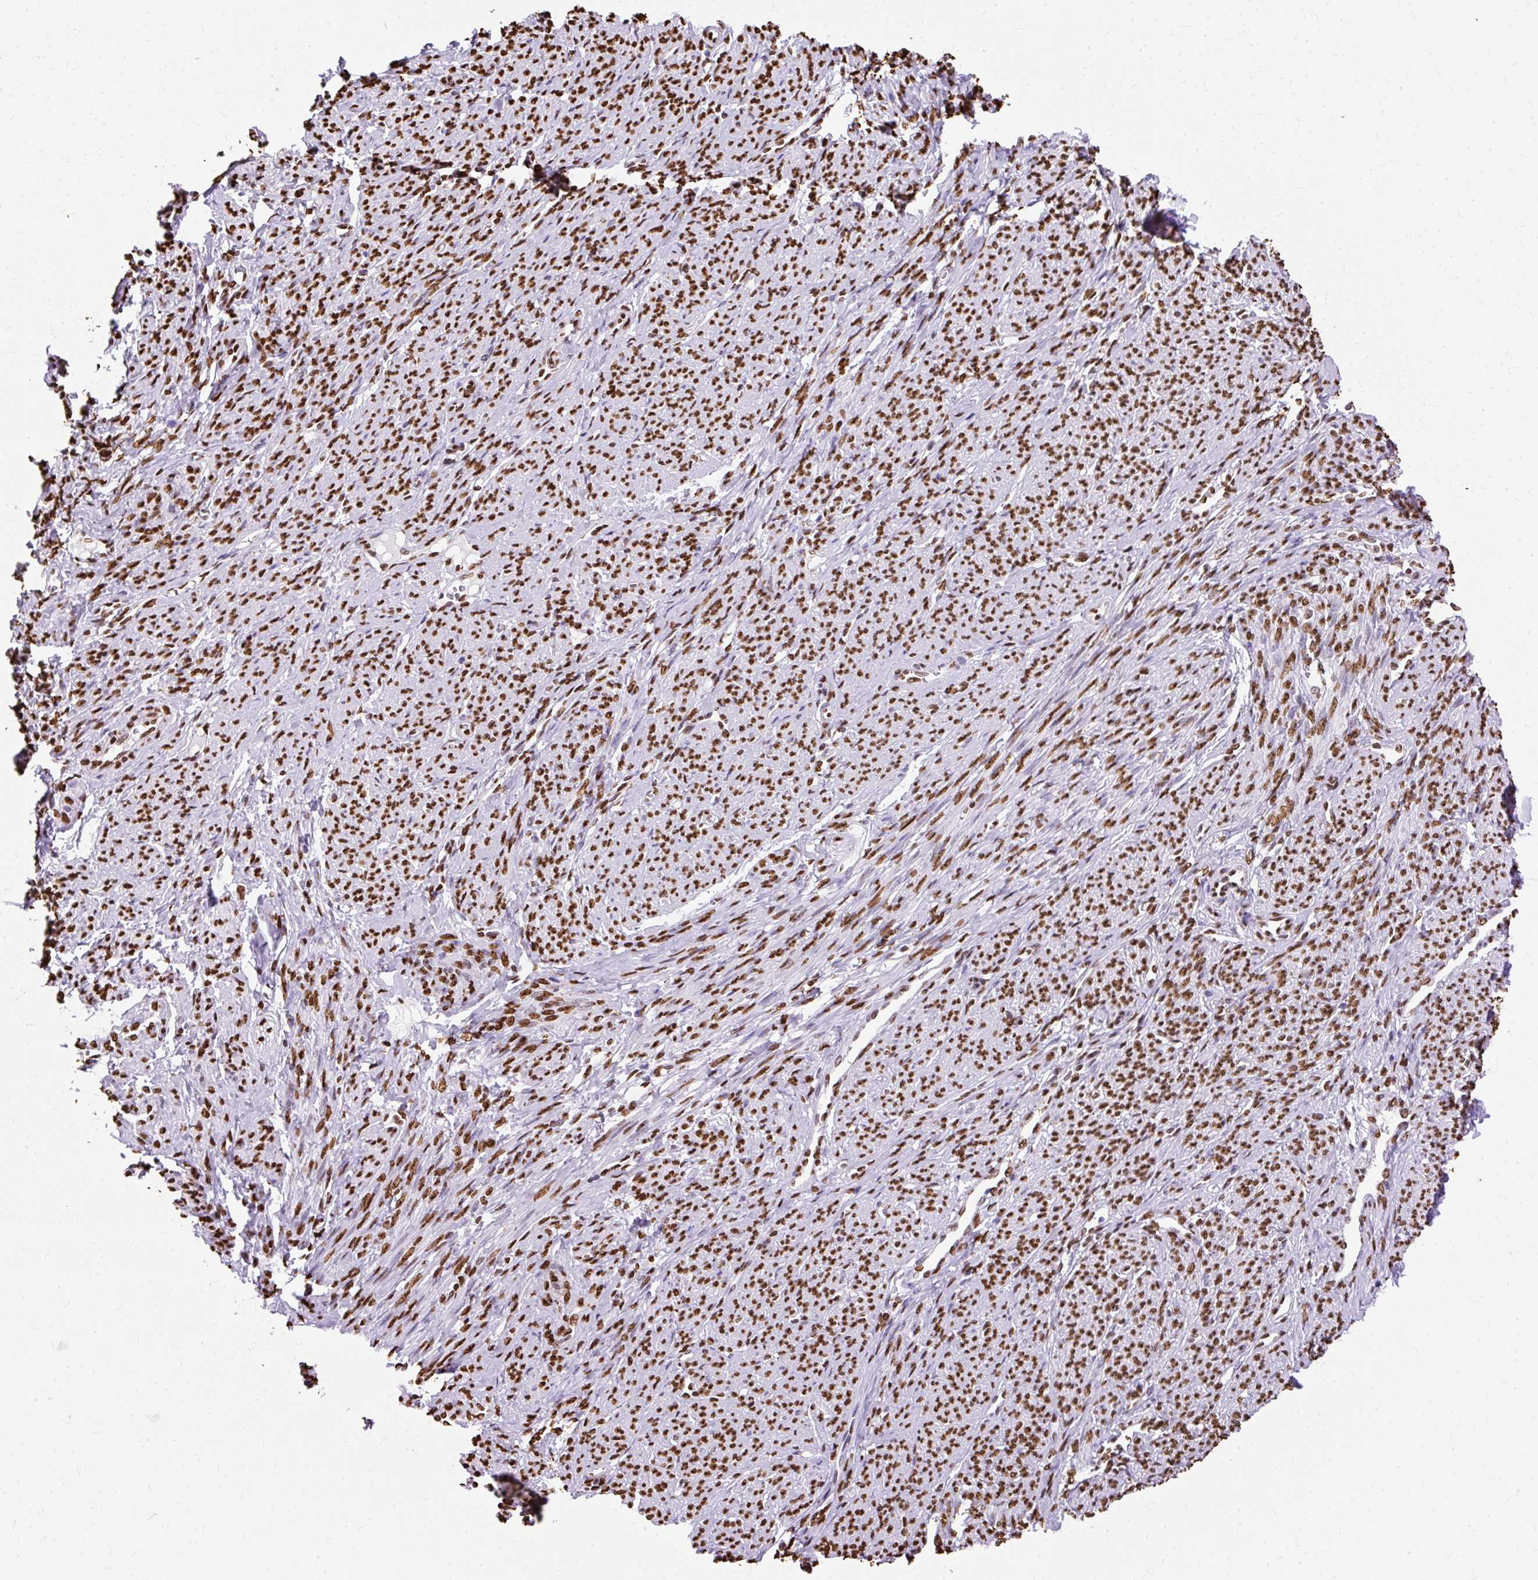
{"staining": {"intensity": "strong", "quantity": ">75%", "location": "nuclear"}, "tissue": "smooth muscle", "cell_type": "Smooth muscle cells", "image_type": "normal", "snomed": [{"axis": "morphology", "description": "Normal tissue, NOS"}, {"axis": "topography", "description": "Smooth muscle"}], "caption": "Smooth muscle cells display high levels of strong nuclear staining in about >75% of cells in unremarkable smooth muscle. (DAB (3,3'-diaminobenzidine) IHC with brightfield microscopy, high magnification).", "gene": "TMEM184C", "patient": {"sex": "female", "age": 65}}